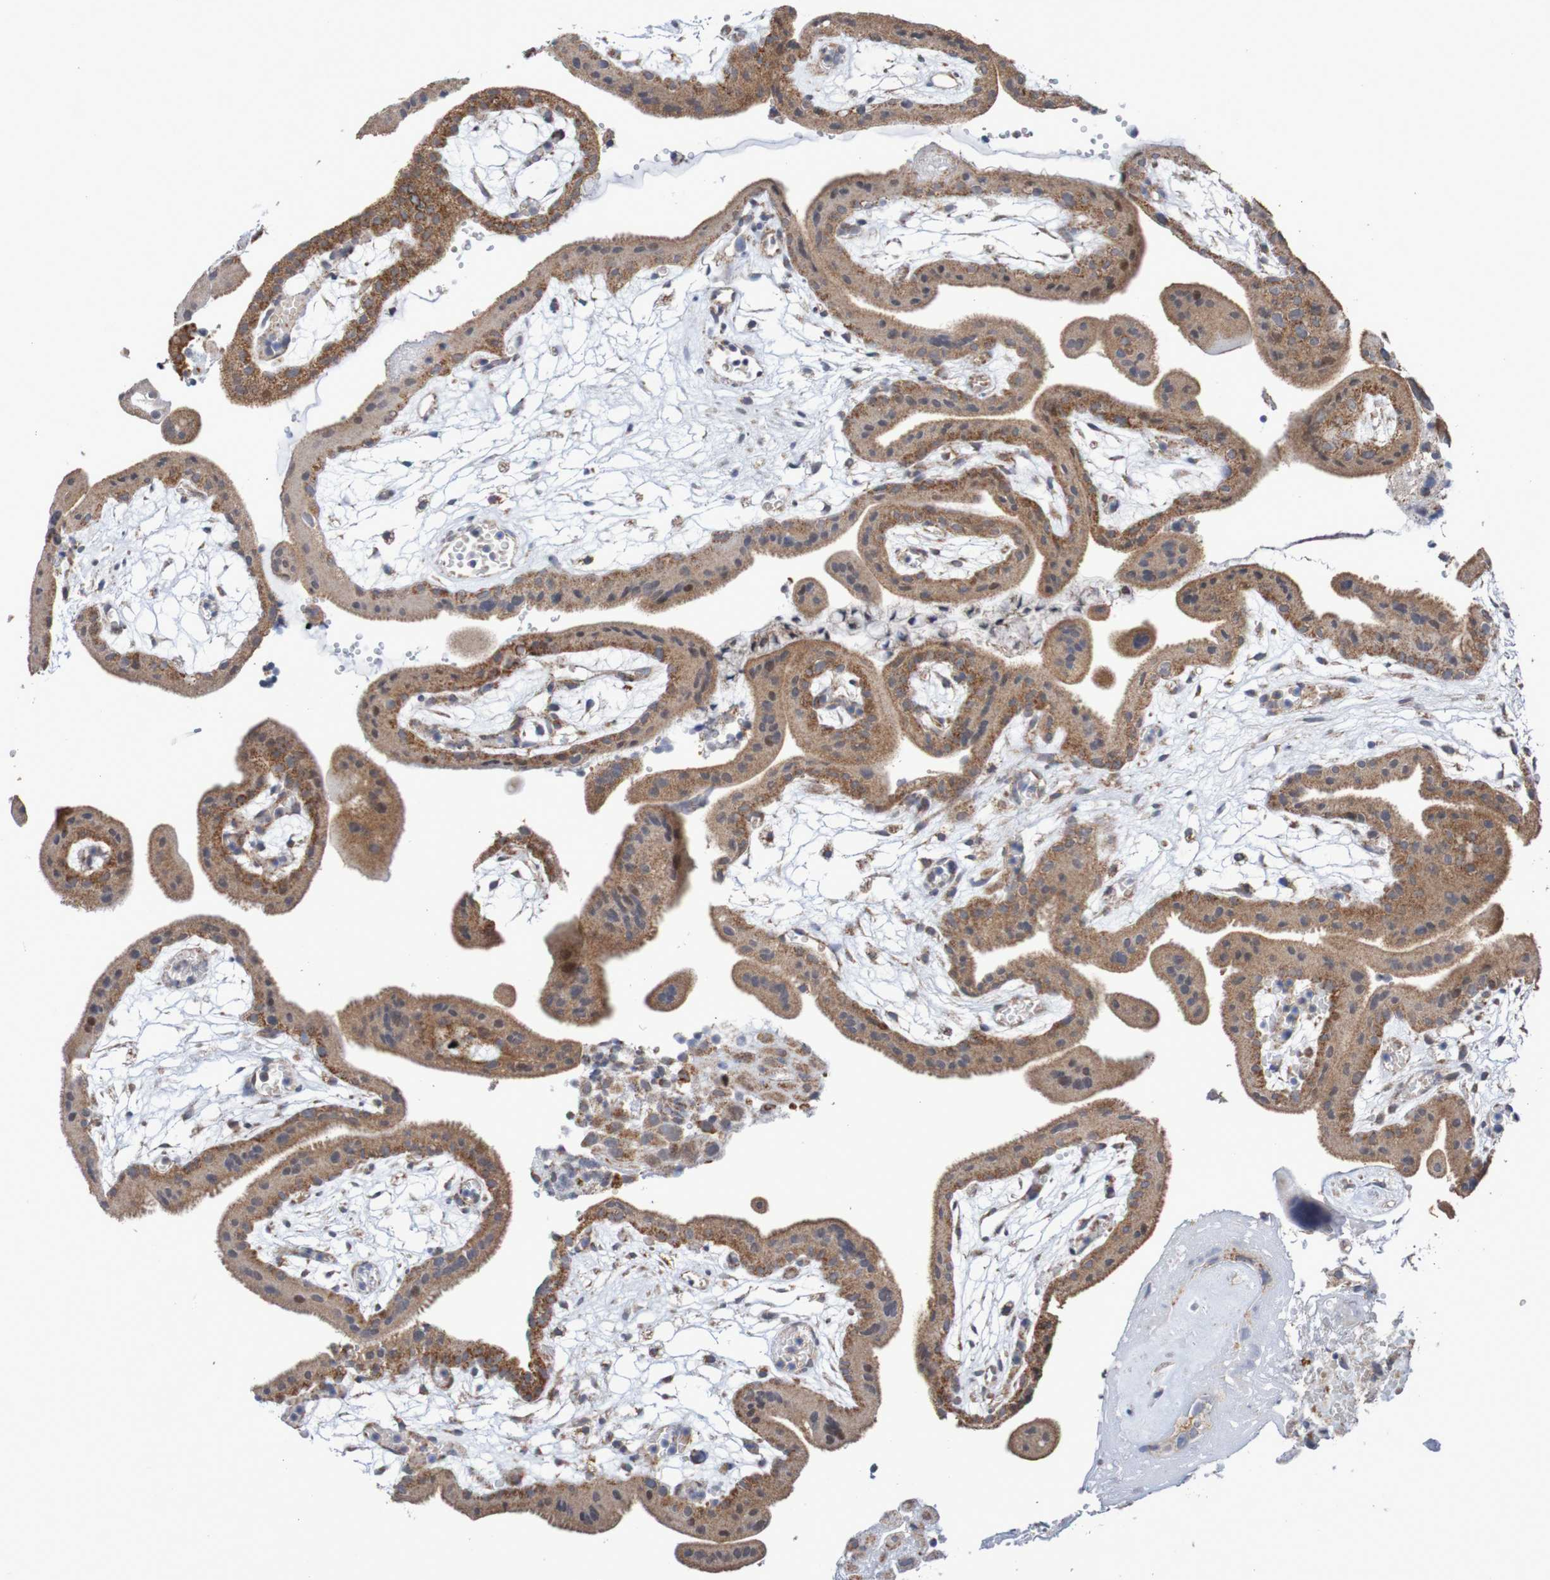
{"staining": {"intensity": "weak", "quantity": ">75%", "location": "cytoplasmic/membranous"}, "tissue": "placenta", "cell_type": "Decidual cells", "image_type": "normal", "snomed": [{"axis": "morphology", "description": "Normal tissue, NOS"}, {"axis": "topography", "description": "Placenta"}], "caption": "Benign placenta was stained to show a protein in brown. There is low levels of weak cytoplasmic/membranous staining in approximately >75% of decidual cells. The staining is performed using DAB brown chromogen to label protein expression. The nuclei are counter-stained blue using hematoxylin.", "gene": "DVL1", "patient": {"sex": "female", "age": 18}}